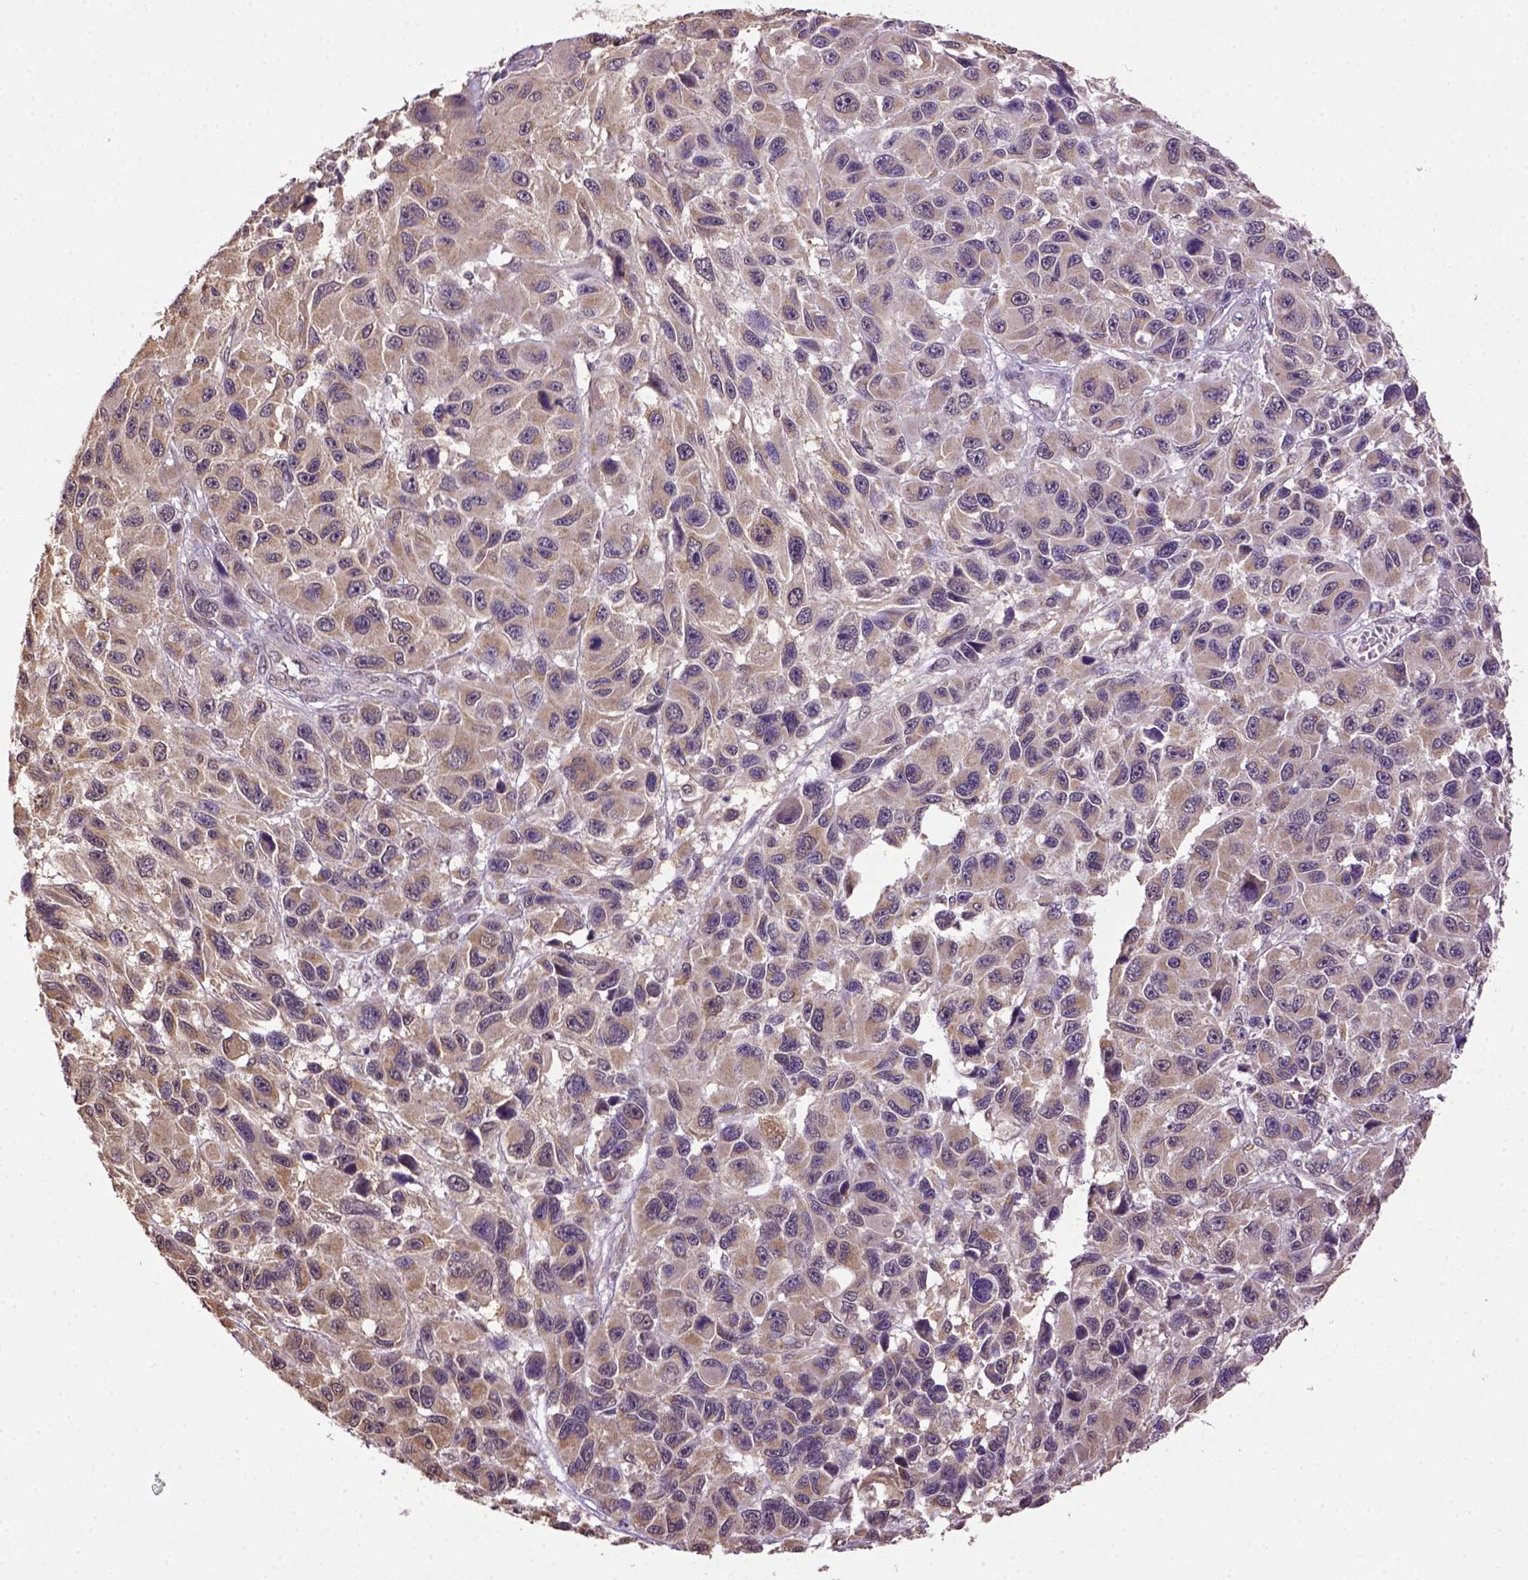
{"staining": {"intensity": "weak", "quantity": ">75%", "location": "cytoplasmic/membranous"}, "tissue": "melanoma", "cell_type": "Tumor cells", "image_type": "cancer", "snomed": [{"axis": "morphology", "description": "Malignant melanoma, NOS"}, {"axis": "topography", "description": "Skin"}], "caption": "Protein staining reveals weak cytoplasmic/membranous staining in approximately >75% of tumor cells in melanoma.", "gene": "WDR17", "patient": {"sex": "male", "age": 53}}